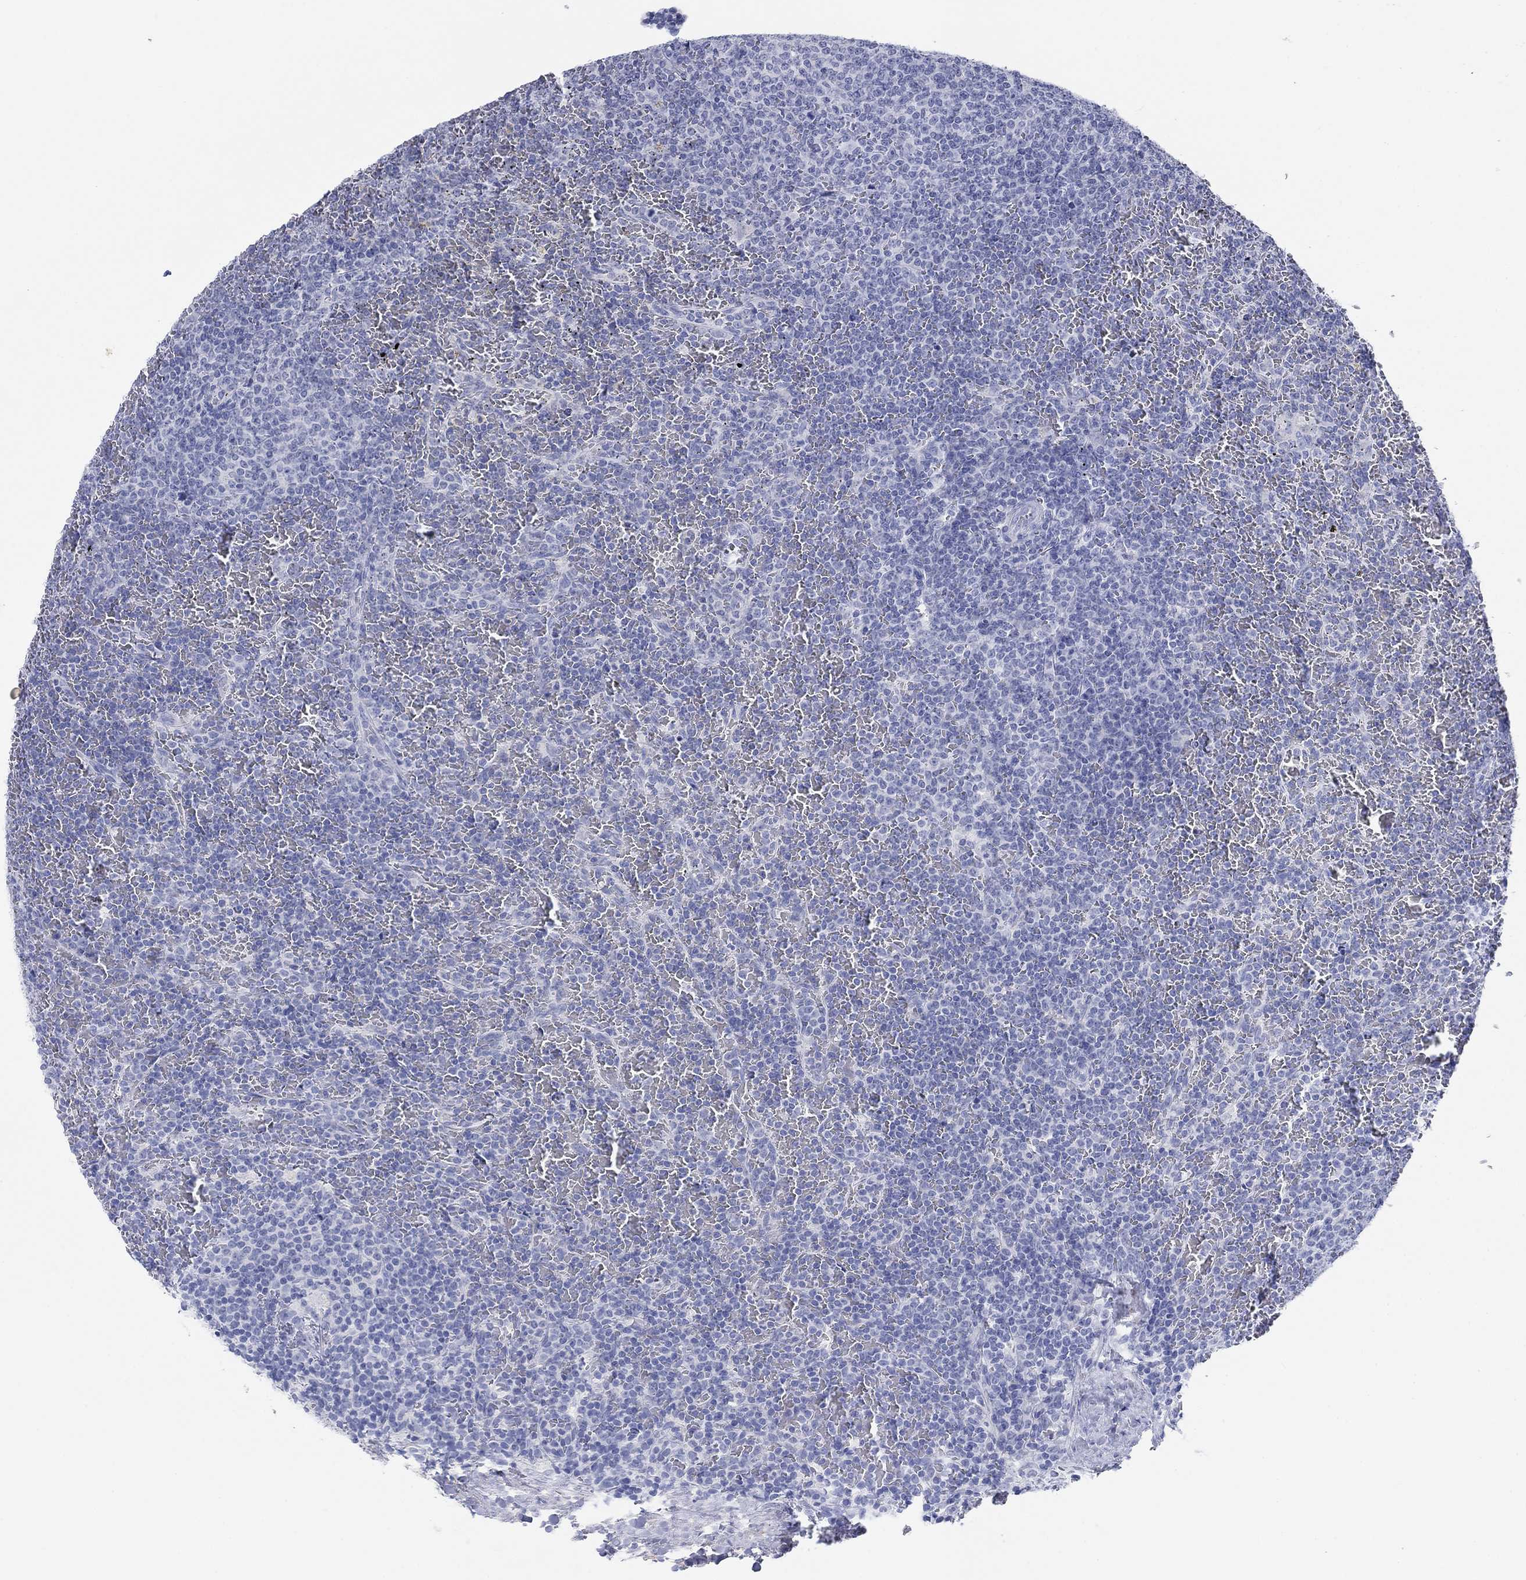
{"staining": {"intensity": "negative", "quantity": "none", "location": "none"}, "tissue": "lymphoma", "cell_type": "Tumor cells", "image_type": "cancer", "snomed": [{"axis": "morphology", "description": "Malignant lymphoma, non-Hodgkin's type, Low grade"}, {"axis": "topography", "description": "Spleen"}], "caption": "Immunohistochemistry (IHC) micrograph of neoplastic tissue: lymphoma stained with DAB demonstrates no significant protein staining in tumor cells.", "gene": "PDYN", "patient": {"sex": "female", "age": 77}}